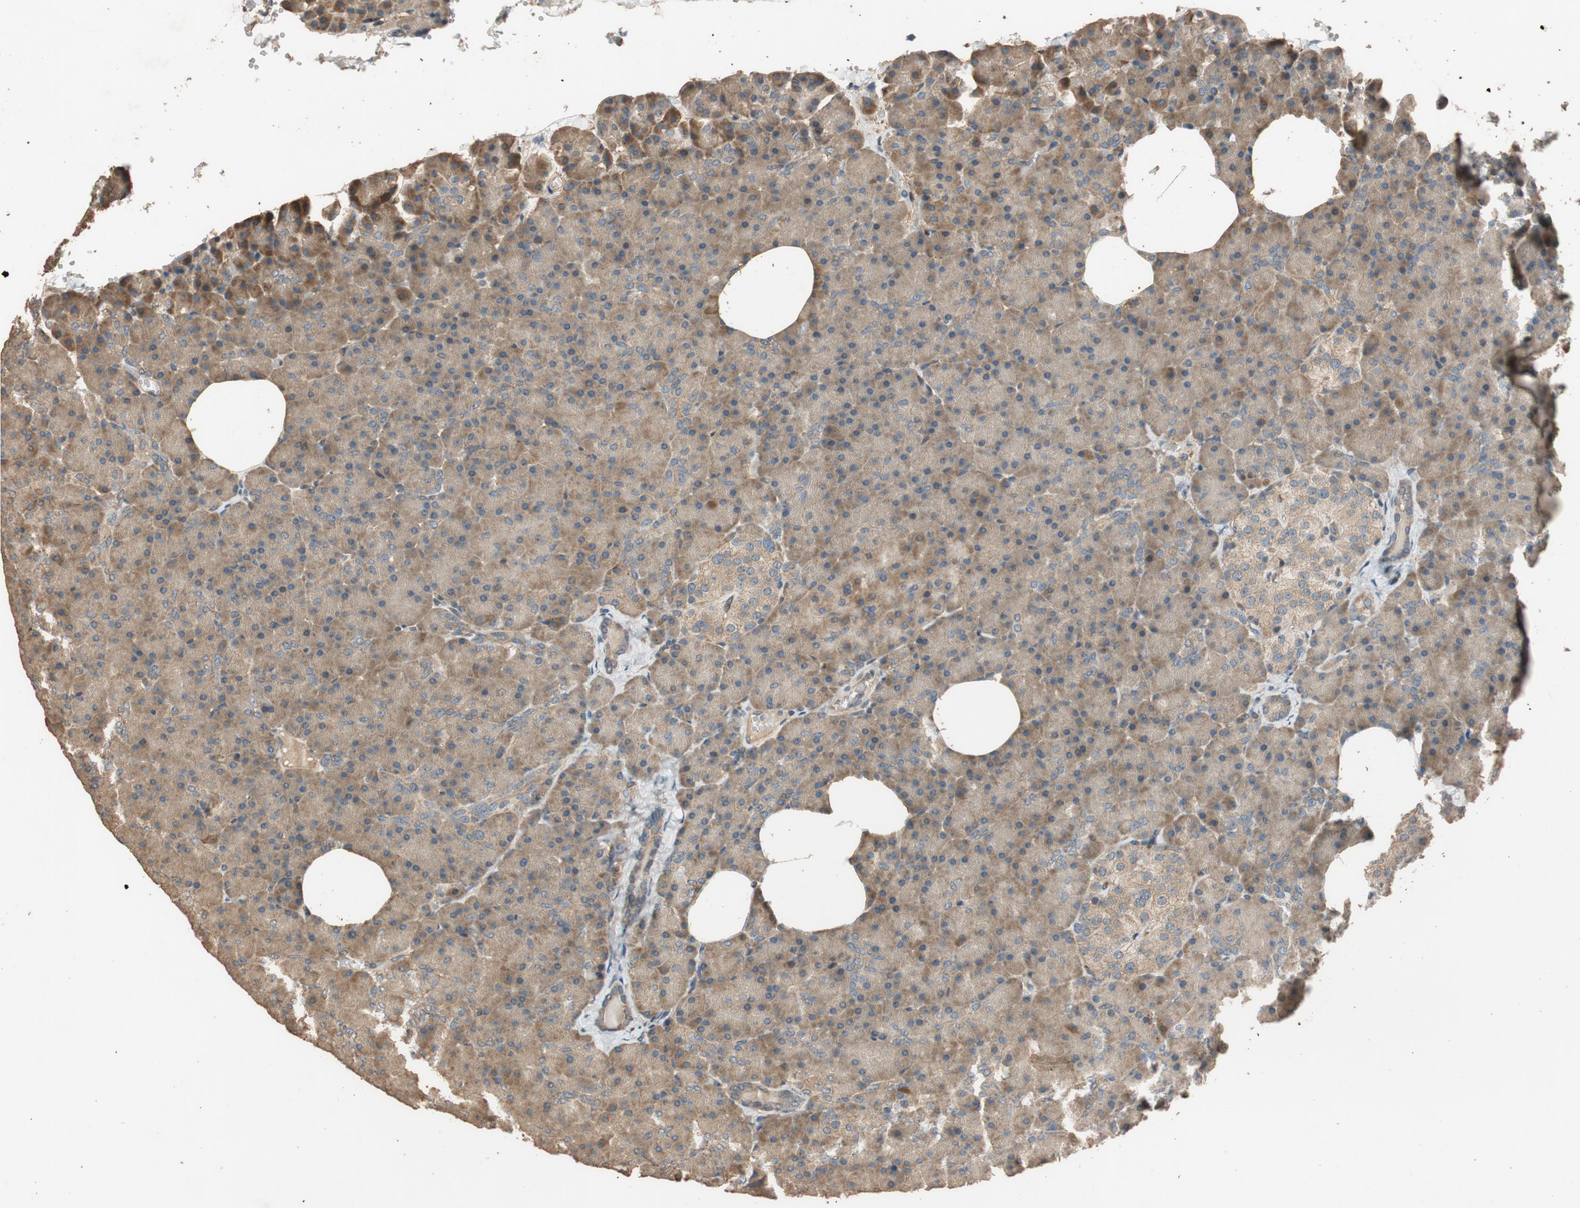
{"staining": {"intensity": "moderate", "quantity": "<25%", "location": "cytoplasmic/membranous"}, "tissue": "pancreas", "cell_type": "Exocrine glandular cells", "image_type": "normal", "snomed": [{"axis": "morphology", "description": "Normal tissue, NOS"}, {"axis": "topography", "description": "Pancreas"}], "caption": "Pancreas stained for a protein (brown) exhibits moderate cytoplasmic/membranous positive staining in approximately <25% of exocrine glandular cells.", "gene": "MST1R", "patient": {"sex": "female", "age": 35}}